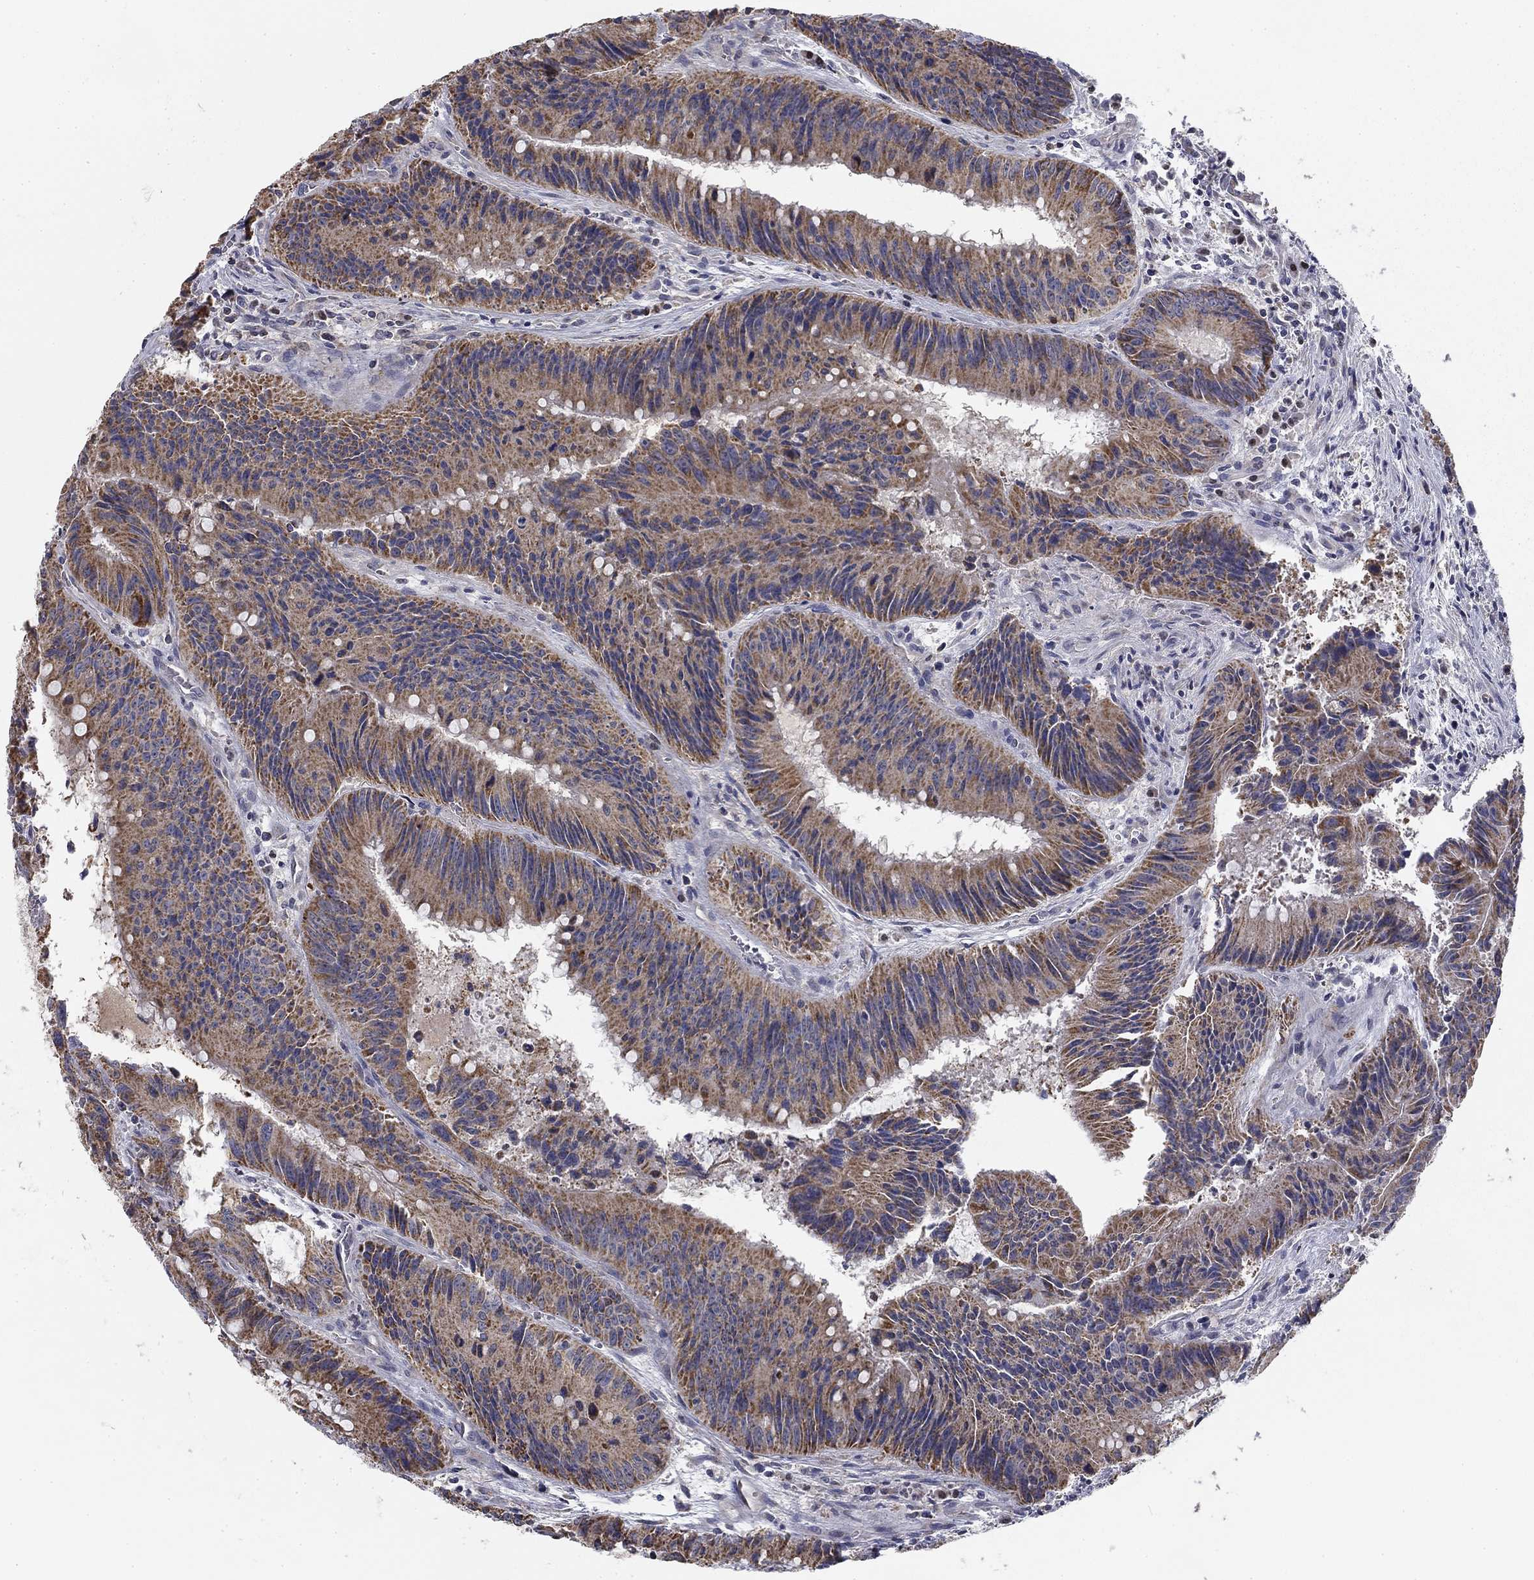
{"staining": {"intensity": "moderate", "quantity": ">75%", "location": "cytoplasmic/membranous"}, "tissue": "colorectal cancer", "cell_type": "Tumor cells", "image_type": "cancer", "snomed": [{"axis": "morphology", "description": "Adenocarcinoma, NOS"}, {"axis": "topography", "description": "Rectum"}], "caption": "IHC (DAB) staining of human colorectal cancer displays moderate cytoplasmic/membranous protein positivity in about >75% of tumor cells. (DAB (3,3'-diaminobenzidine) IHC, brown staining for protein, blue staining for nuclei).", "gene": "SLC2A9", "patient": {"sex": "female", "age": 72}}